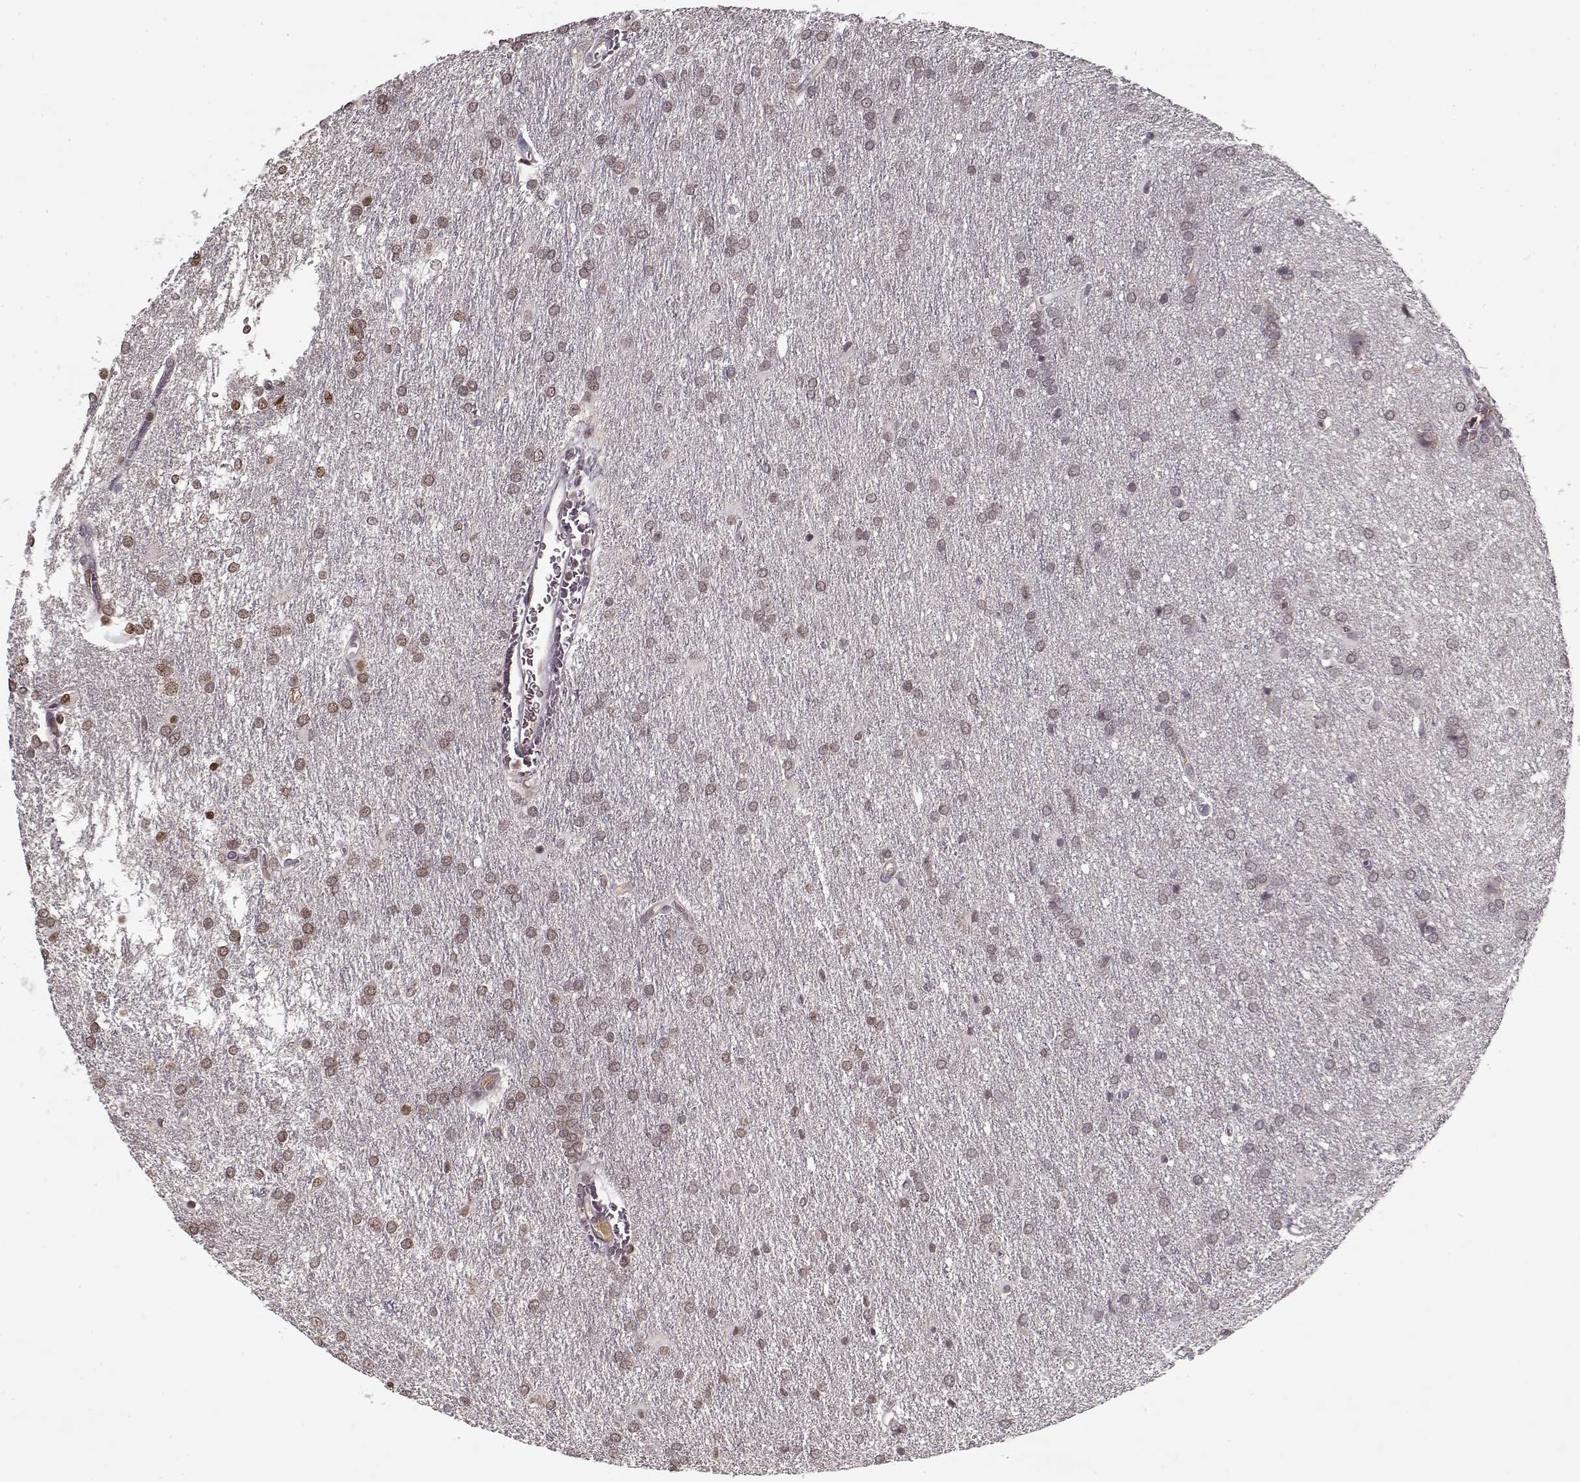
{"staining": {"intensity": "negative", "quantity": "none", "location": "none"}, "tissue": "glioma", "cell_type": "Tumor cells", "image_type": "cancer", "snomed": [{"axis": "morphology", "description": "Glioma, malignant, Low grade"}, {"axis": "topography", "description": "Brain"}], "caption": "Protein analysis of low-grade glioma (malignant) reveals no significant staining in tumor cells. Nuclei are stained in blue.", "gene": "AFM", "patient": {"sex": "female", "age": 32}}